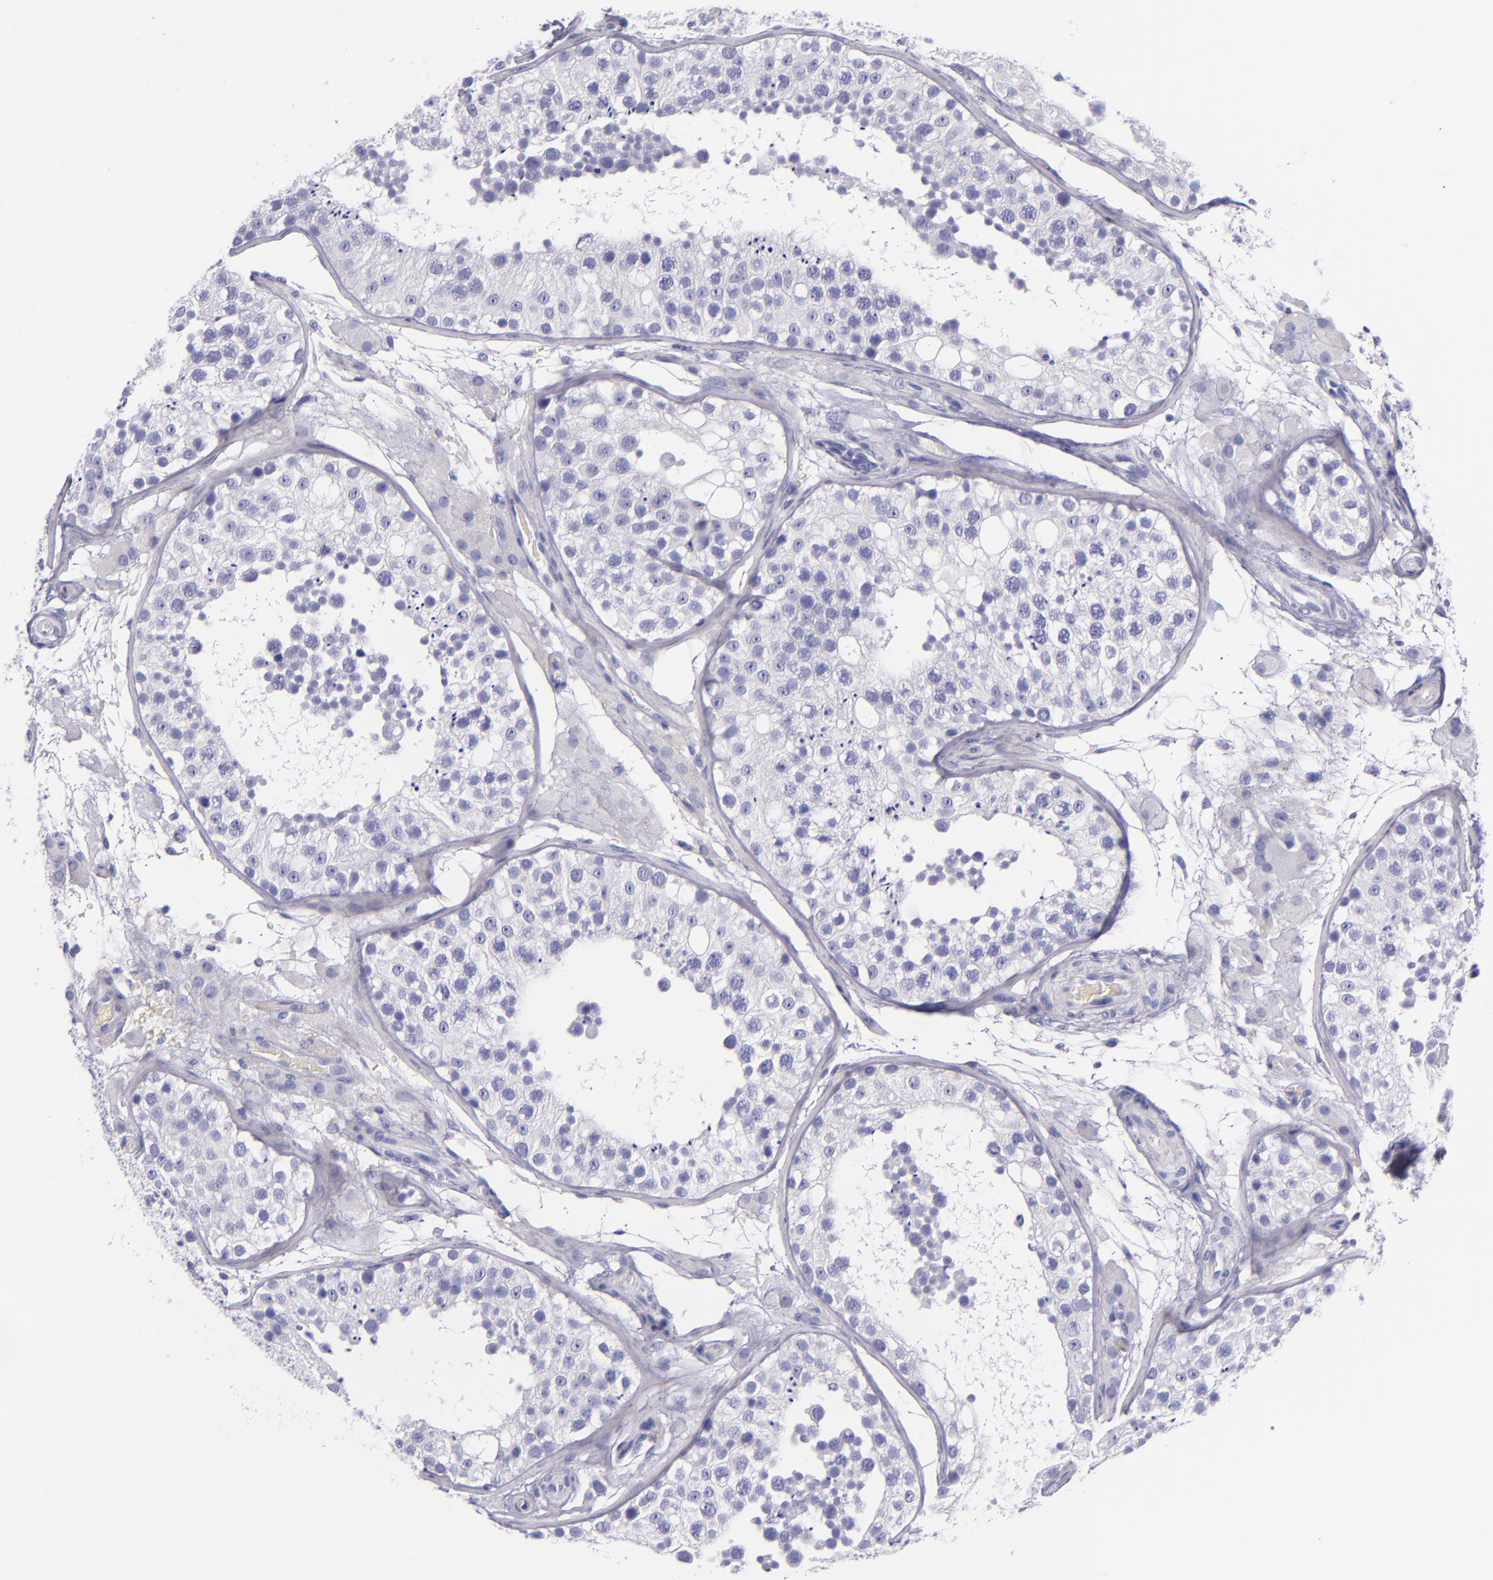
{"staining": {"intensity": "negative", "quantity": "none", "location": "none"}, "tissue": "testis", "cell_type": "Cells in seminiferous ducts", "image_type": "normal", "snomed": [{"axis": "morphology", "description": "Normal tissue, NOS"}, {"axis": "topography", "description": "Testis"}], "caption": "This is an immunohistochemistry (IHC) micrograph of unremarkable human testis. There is no positivity in cells in seminiferous ducts.", "gene": "LAG3", "patient": {"sex": "male", "age": 26}}